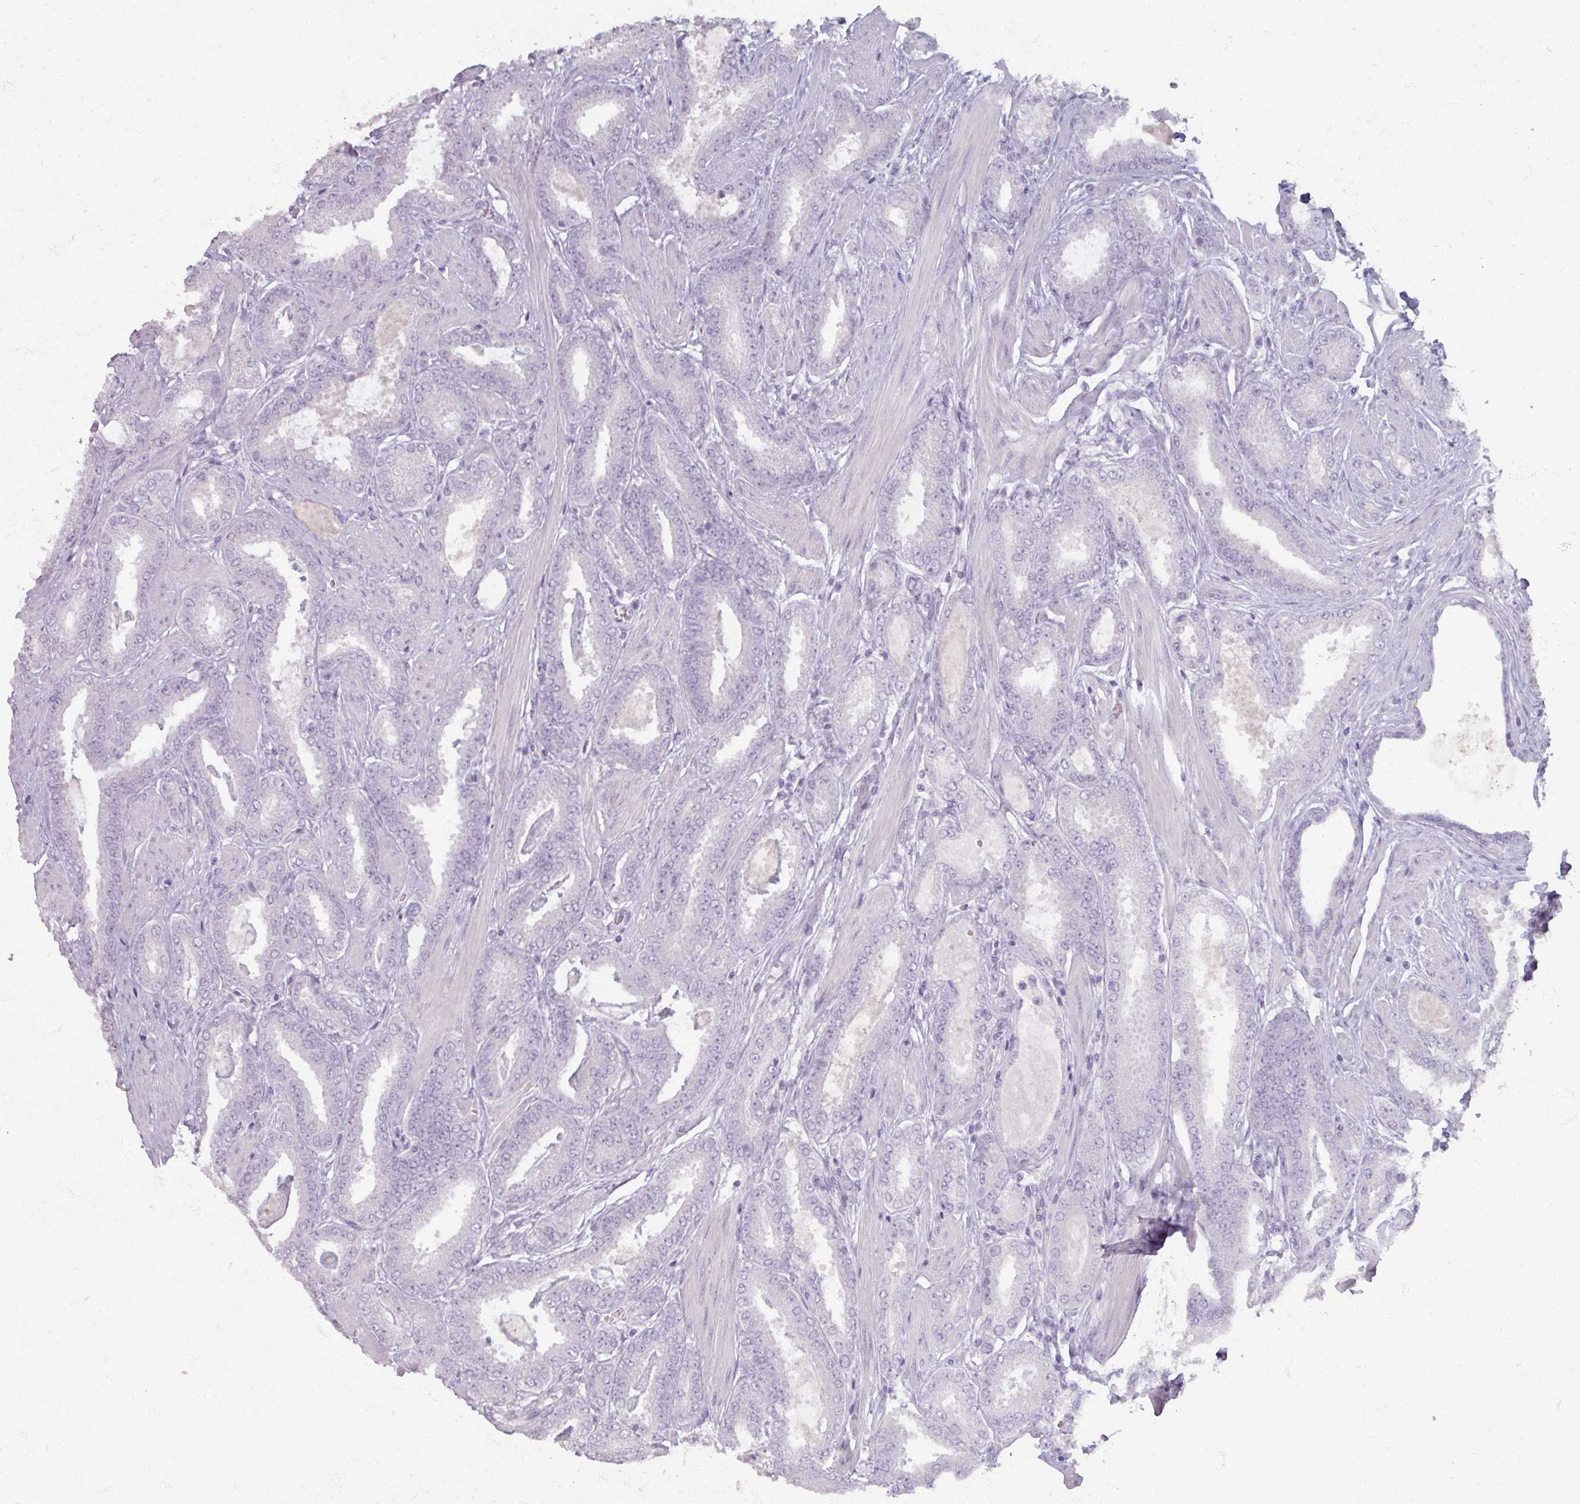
{"staining": {"intensity": "negative", "quantity": "none", "location": "none"}, "tissue": "prostate cancer", "cell_type": "Tumor cells", "image_type": "cancer", "snomed": [{"axis": "morphology", "description": "Adenocarcinoma, Low grade"}, {"axis": "topography", "description": "Prostate"}], "caption": "A high-resolution micrograph shows IHC staining of low-grade adenocarcinoma (prostate), which displays no significant positivity in tumor cells.", "gene": "TG", "patient": {"sex": "male", "age": 42}}